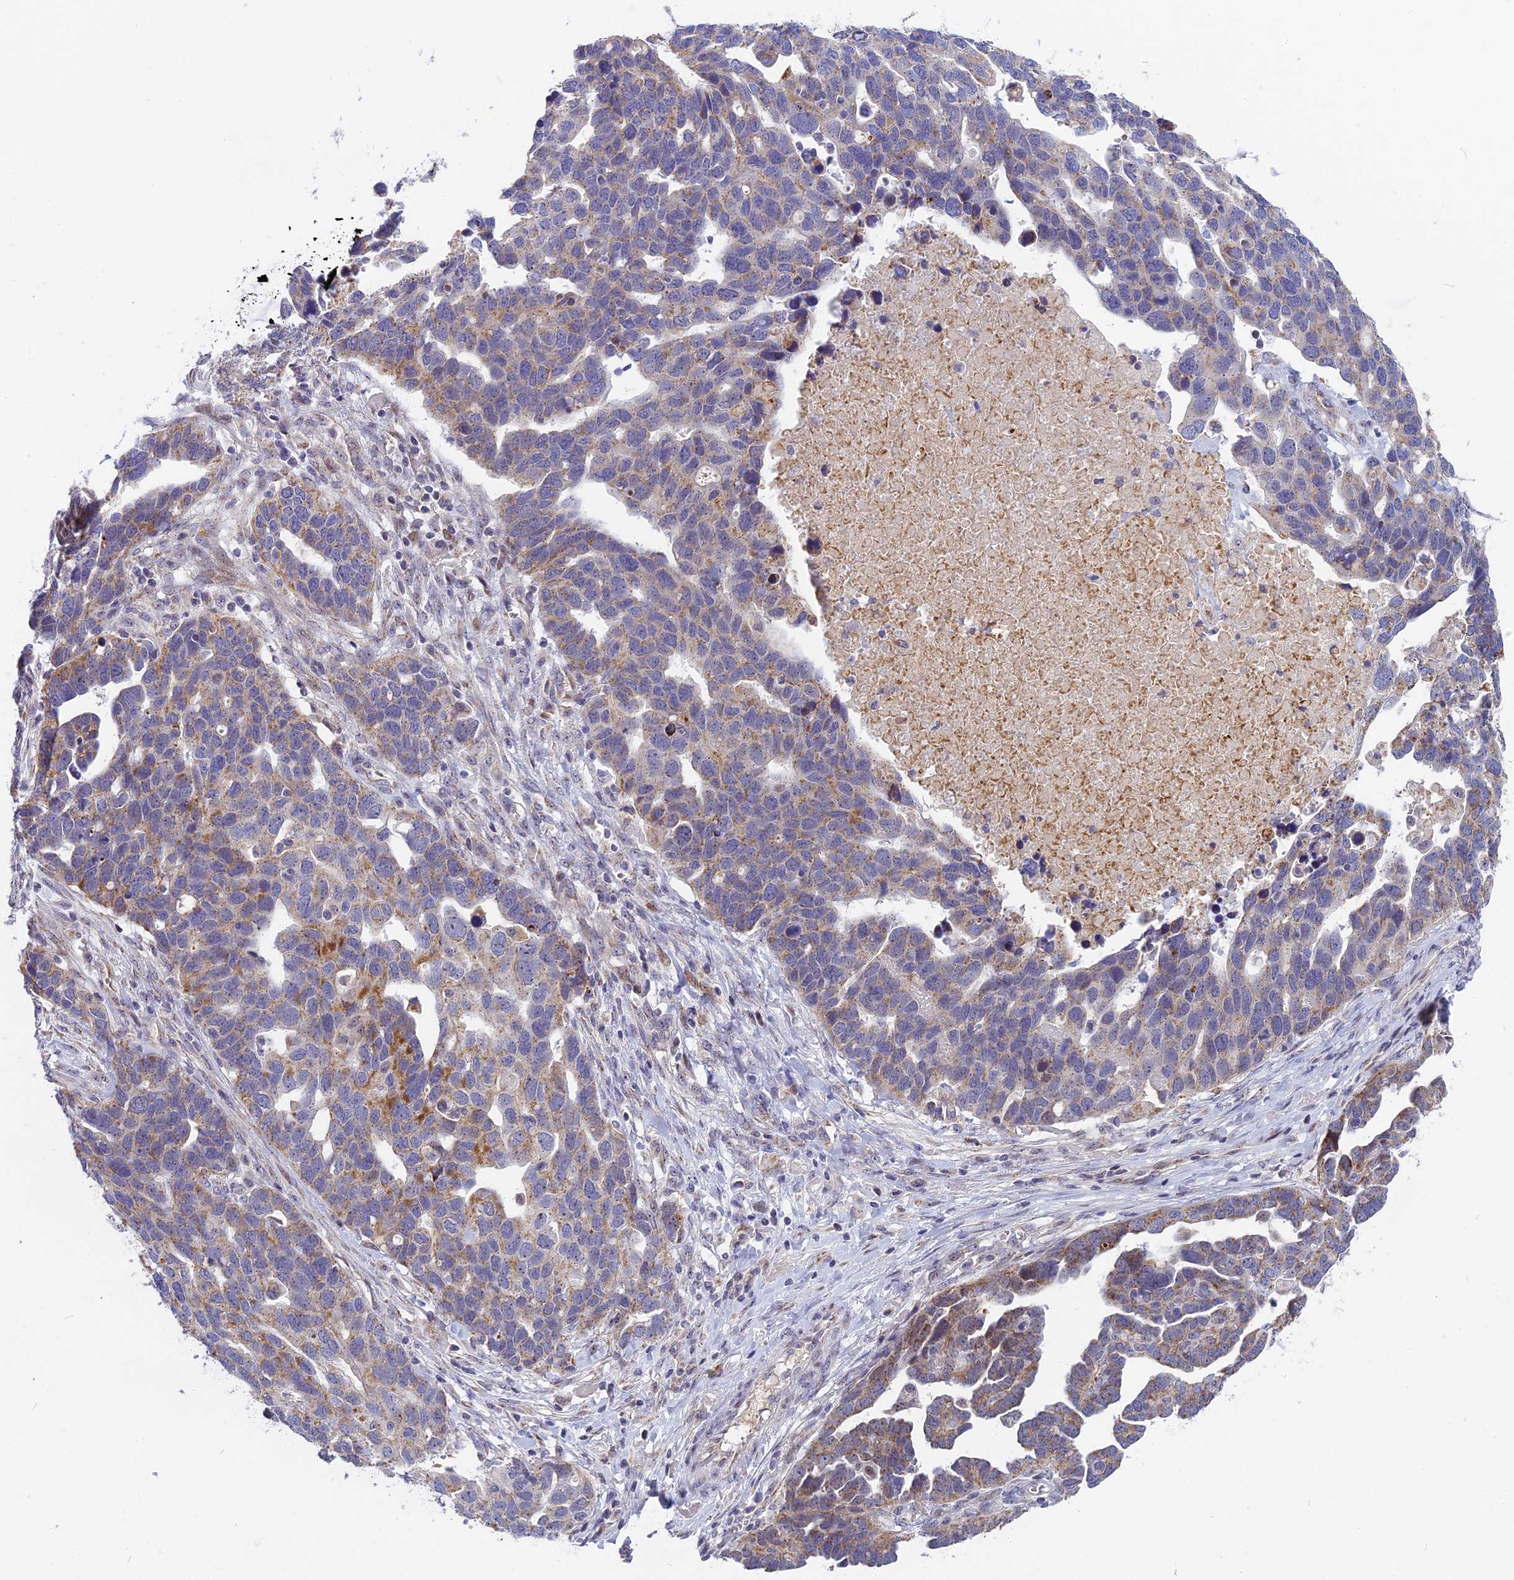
{"staining": {"intensity": "moderate", "quantity": "<25%", "location": "cytoplasmic/membranous"}, "tissue": "ovarian cancer", "cell_type": "Tumor cells", "image_type": "cancer", "snomed": [{"axis": "morphology", "description": "Cystadenocarcinoma, serous, NOS"}, {"axis": "topography", "description": "Ovary"}], "caption": "Immunohistochemistry (DAB) staining of human ovarian cancer demonstrates moderate cytoplasmic/membranous protein positivity in about <25% of tumor cells.", "gene": "DTWD1", "patient": {"sex": "female", "age": 54}}